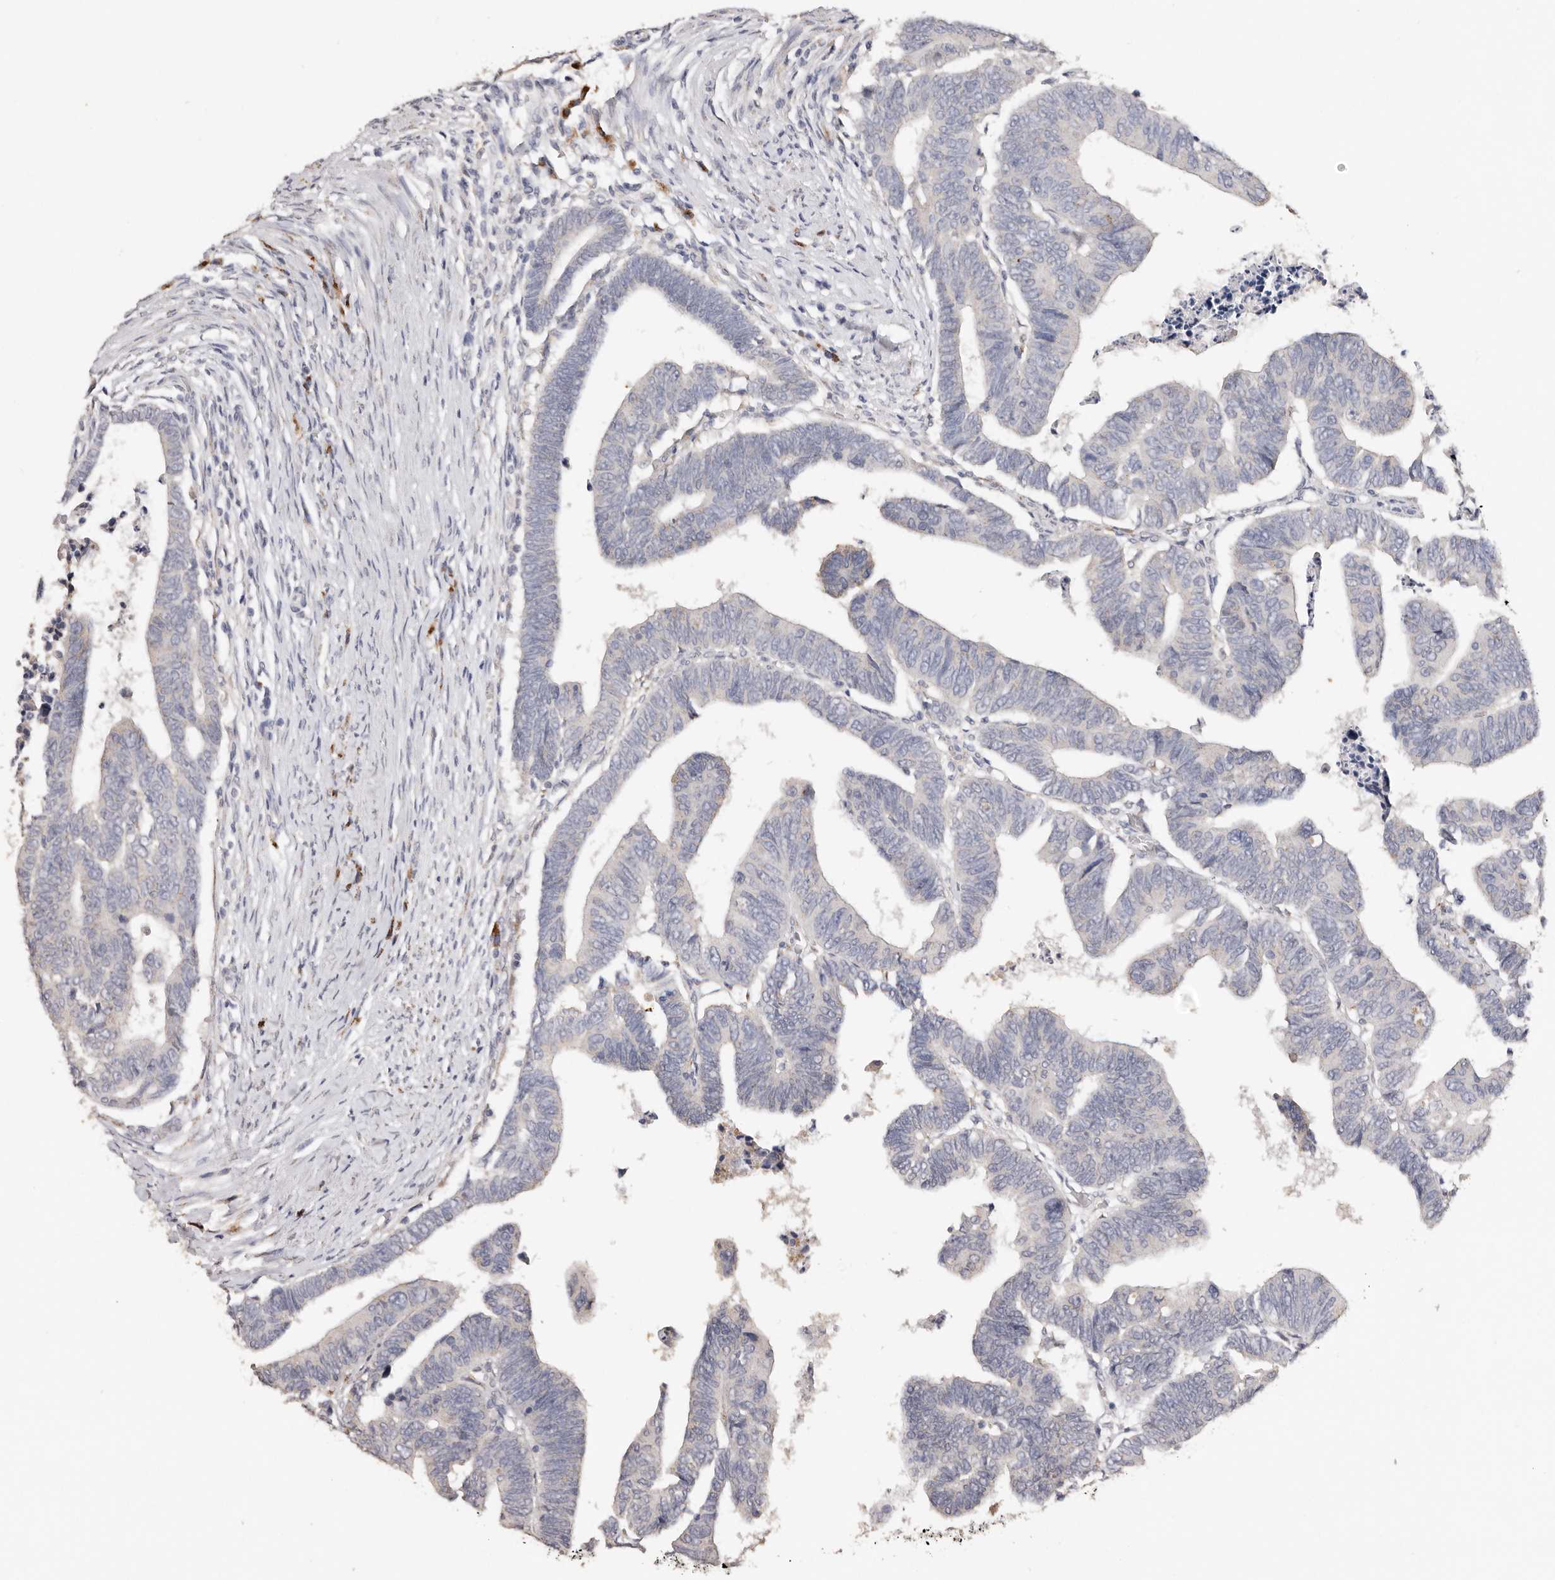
{"staining": {"intensity": "negative", "quantity": "none", "location": "none"}, "tissue": "colorectal cancer", "cell_type": "Tumor cells", "image_type": "cancer", "snomed": [{"axis": "morphology", "description": "Adenocarcinoma, NOS"}, {"axis": "topography", "description": "Rectum"}], "caption": "Immunohistochemistry (IHC) of colorectal adenocarcinoma reveals no expression in tumor cells.", "gene": "LGALS7B", "patient": {"sex": "female", "age": 65}}